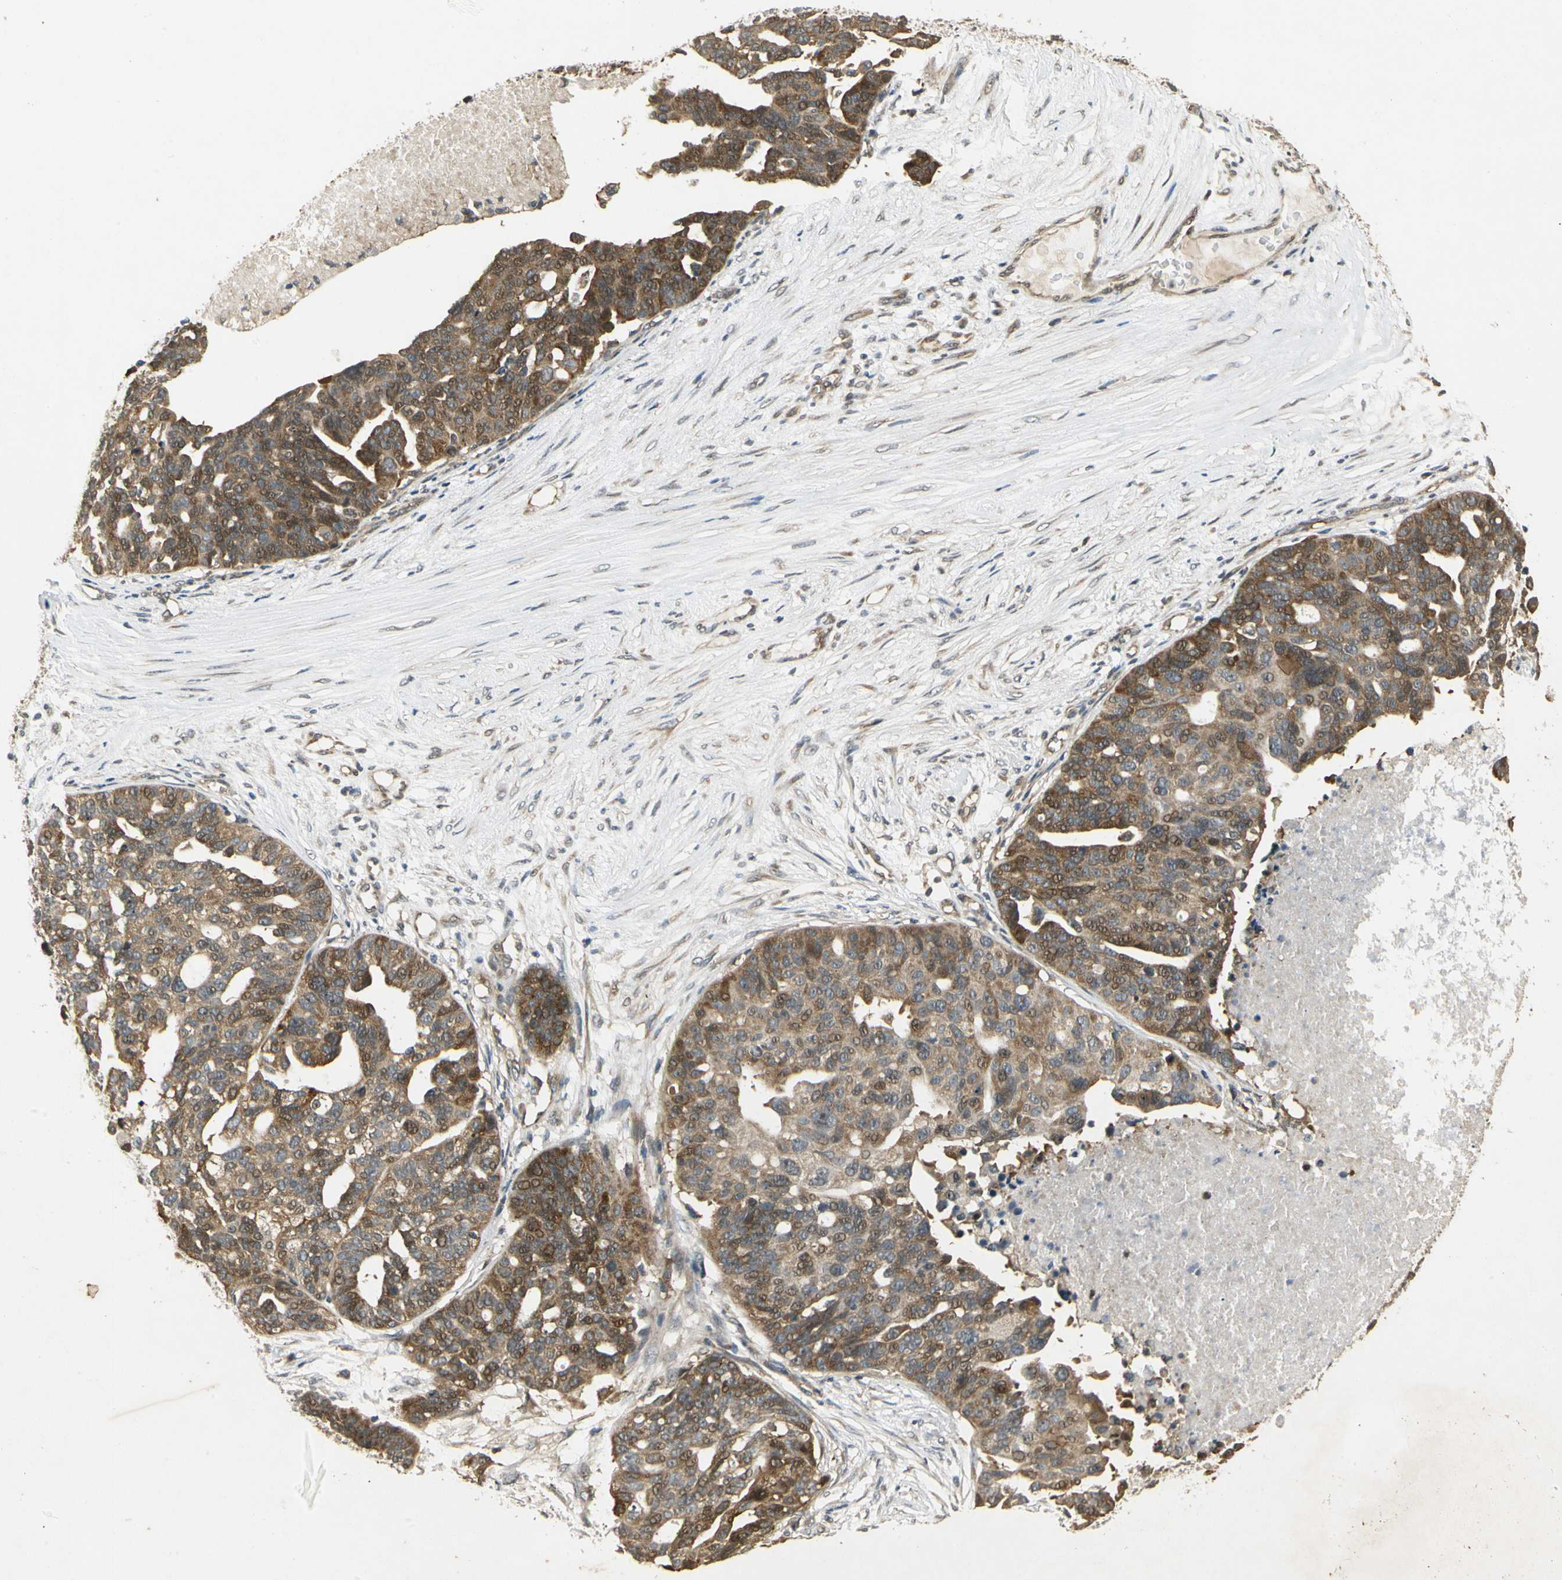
{"staining": {"intensity": "moderate", "quantity": ">75%", "location": "cytoplasmic/membranous"}, "tissue": "ovarian cancer", "cell_type": "Tumor cells", "image_type": "cancer", "snomed": [{"axis": "morphology", "description": "Cystadenocarcinoma, serous, NOS"}, {"axis": "topography", "description": "Ovary"}], "caption": "Protein expression analysis of ovarian cancer (serous cystadenocarcinoma) exhibits moderate cytoplasmic/membranous positivity in approximately >75% of tumor cells. The protein is shown in brown color, while the nuclei are stained blue.", "gene": "EIF1AX", "patient": {"sex": "female", "age": 59}}